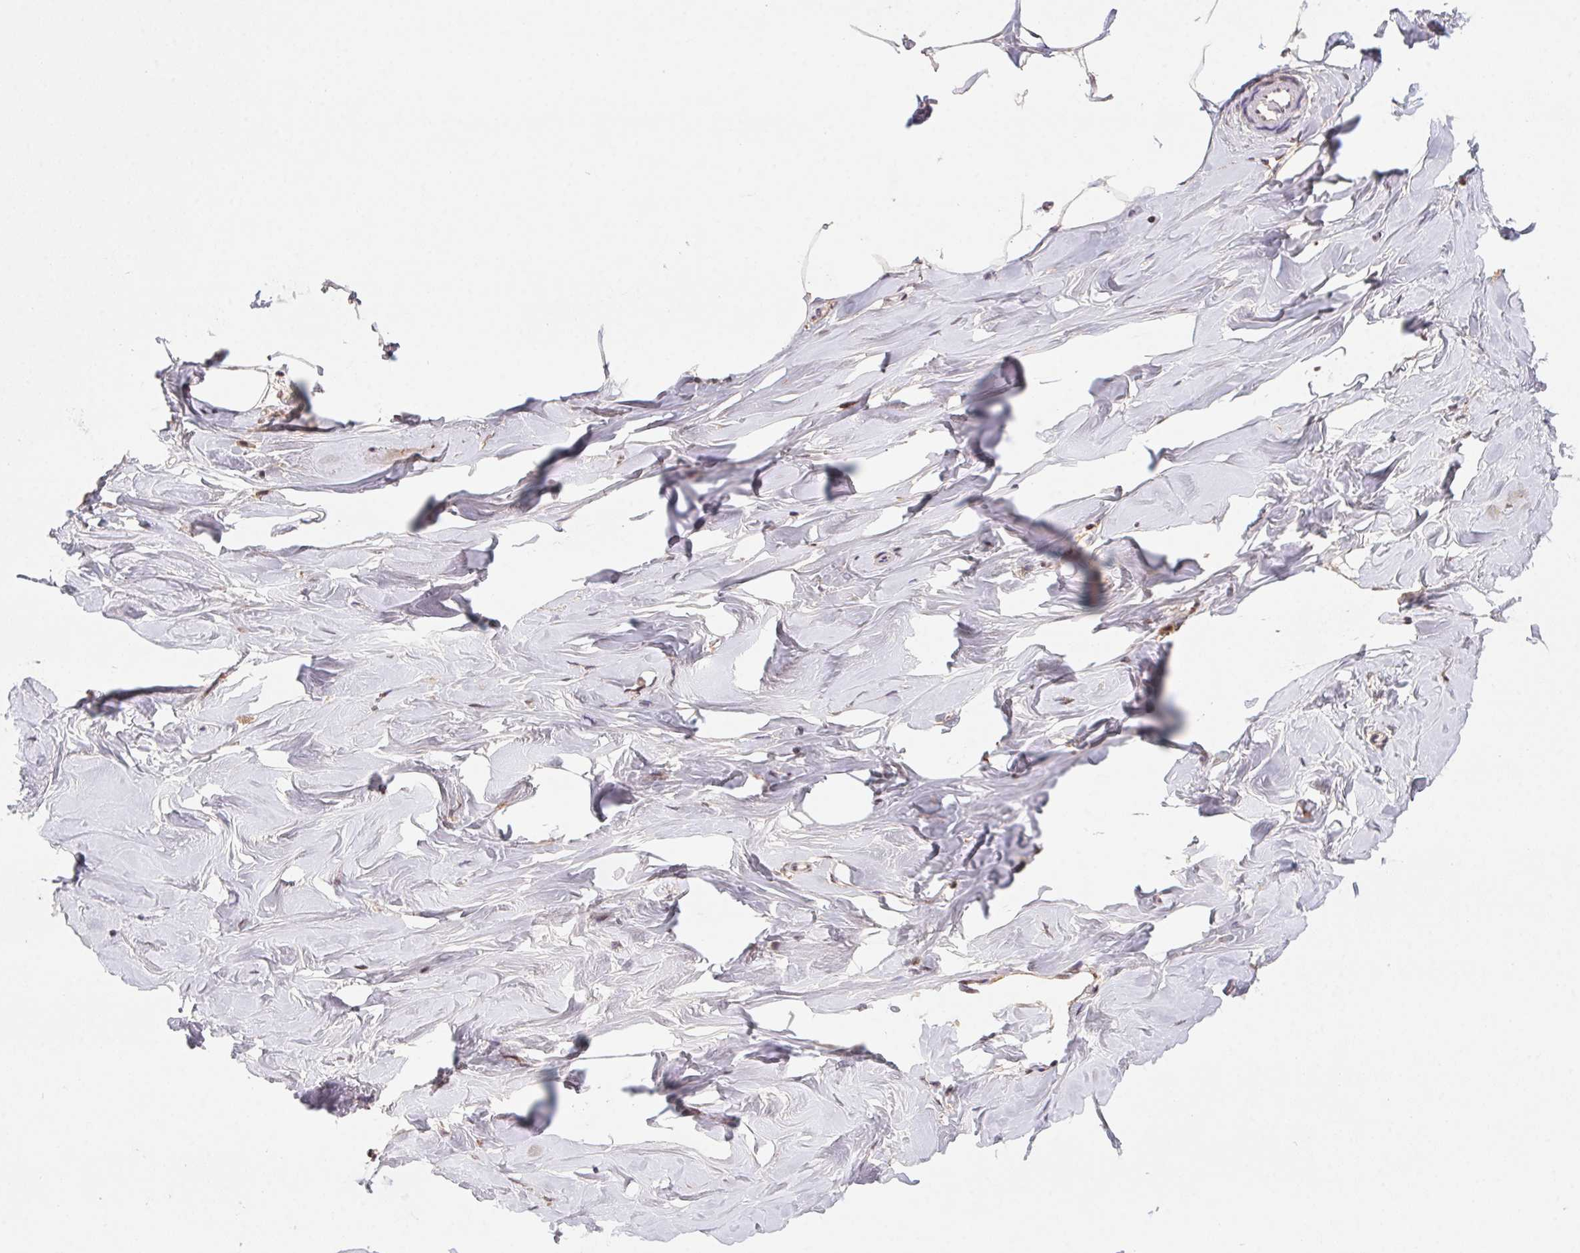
{"staining": {"intensity": "negative", "quantity": "none", "location": "none"}, "tissue": "breast", "cell_type": "Adipocytes", "image_type": "normal", "snomed": [{"axis": "morphology", "description": "Normal tissue, NOS"}, {"axis": "topography", "description": "Breast"}], "caption": "Breast stained for a protein using immunohistochemistry exhibits no staining adipocytes.", "gene": "SLC52A2", "patient": {"sex": "female", "age": 27}}